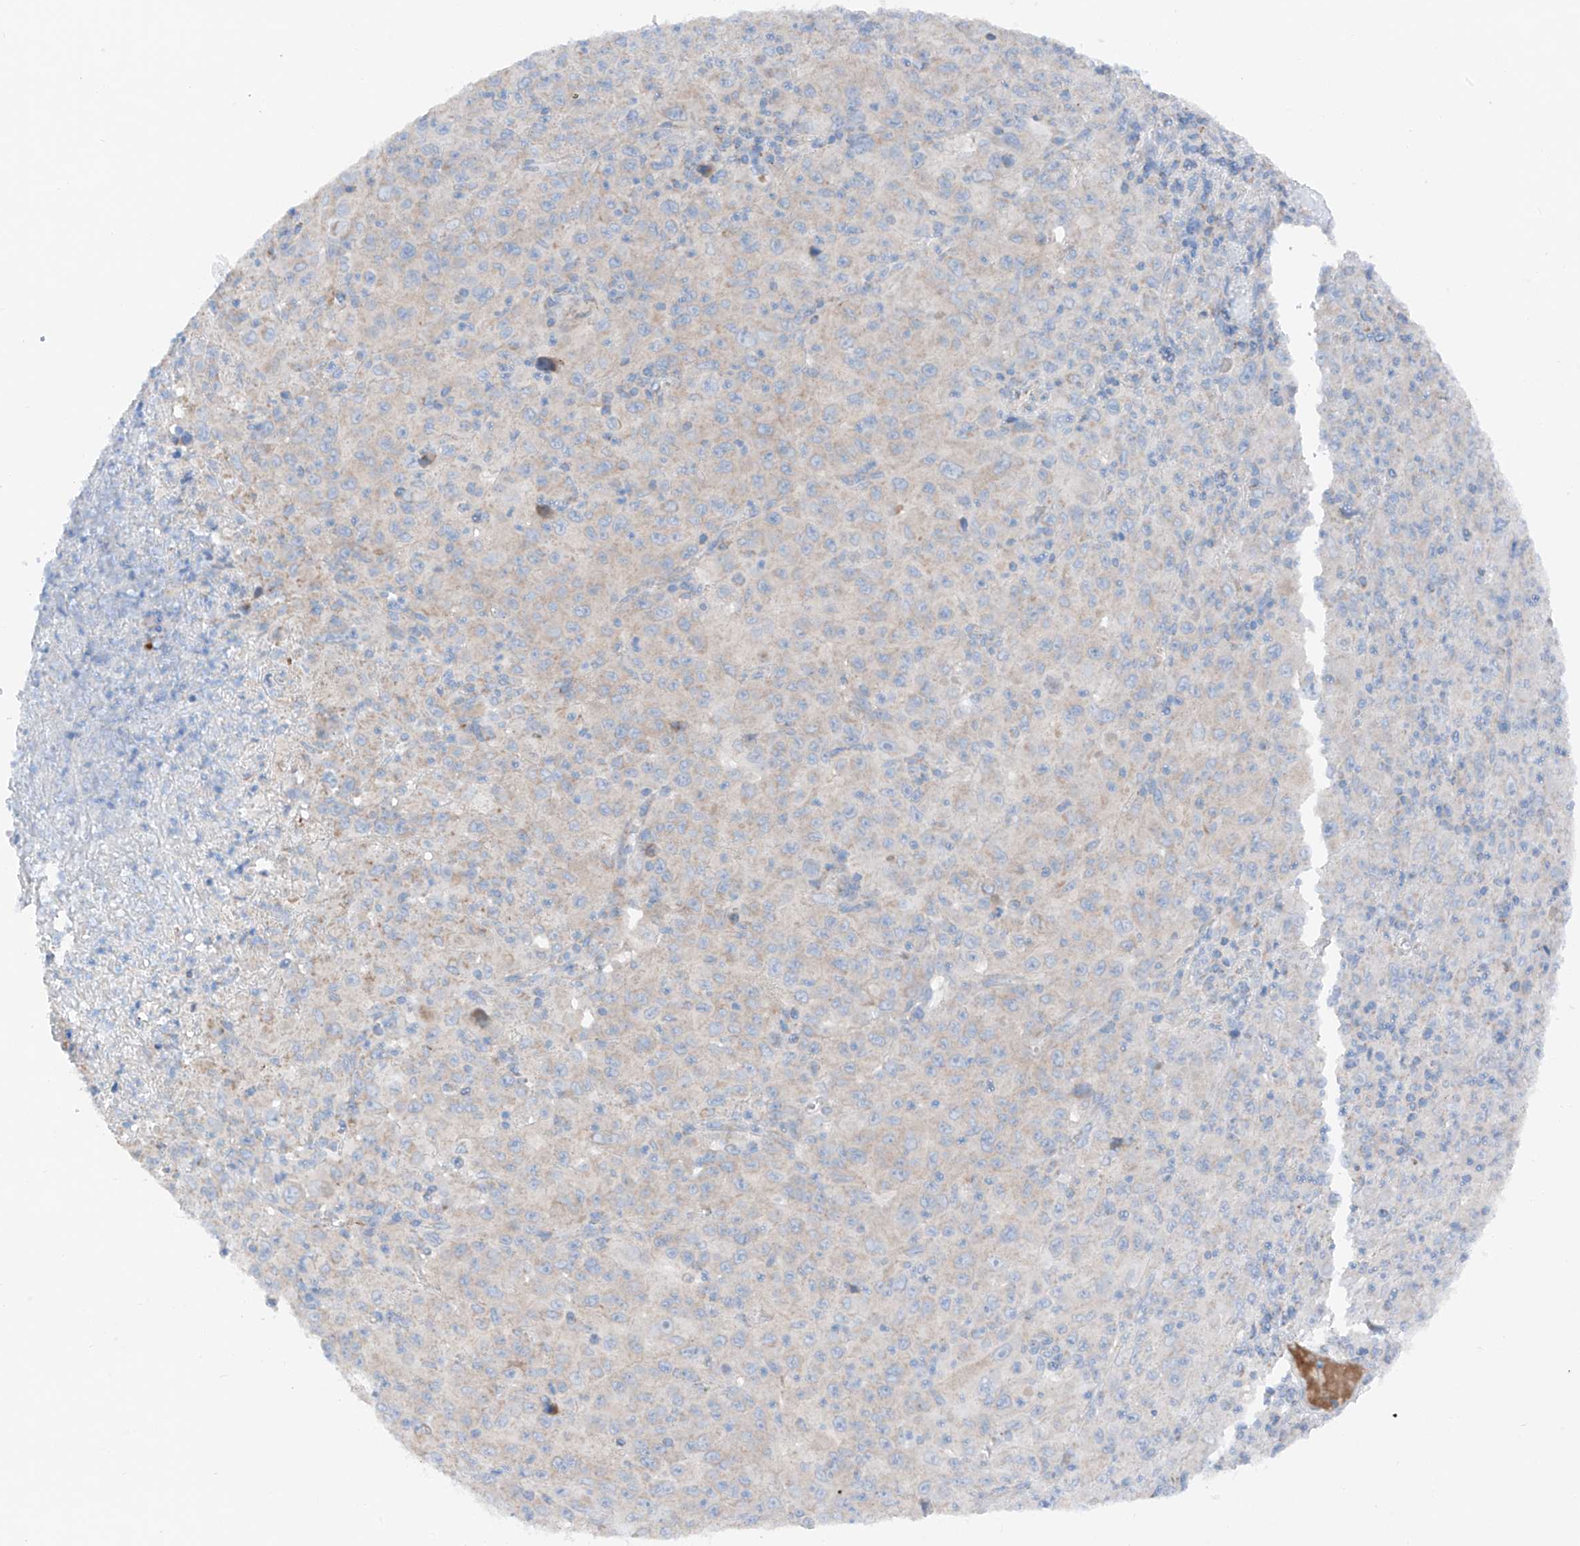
{"staining": {"intensity": "negative", "quantity": "none", "location": "none"}, "tissue": "melanoma", "cell_type": "Tumor cells", "image_type": "cancer", "snomed": [{"axis": "morphology", "description": "Malignant melanoma, Metastatic site"}, {"axis": "topography", "description": "Skin"}], "caption": "High power microscopy micrograph of an immunohistochemistry (IHC) image of malignant melanoma (metastatic site), revealing no significant expression in tumor cells.", "gene": "MRAP", "patient": {"sex": "female", "age": 56}}